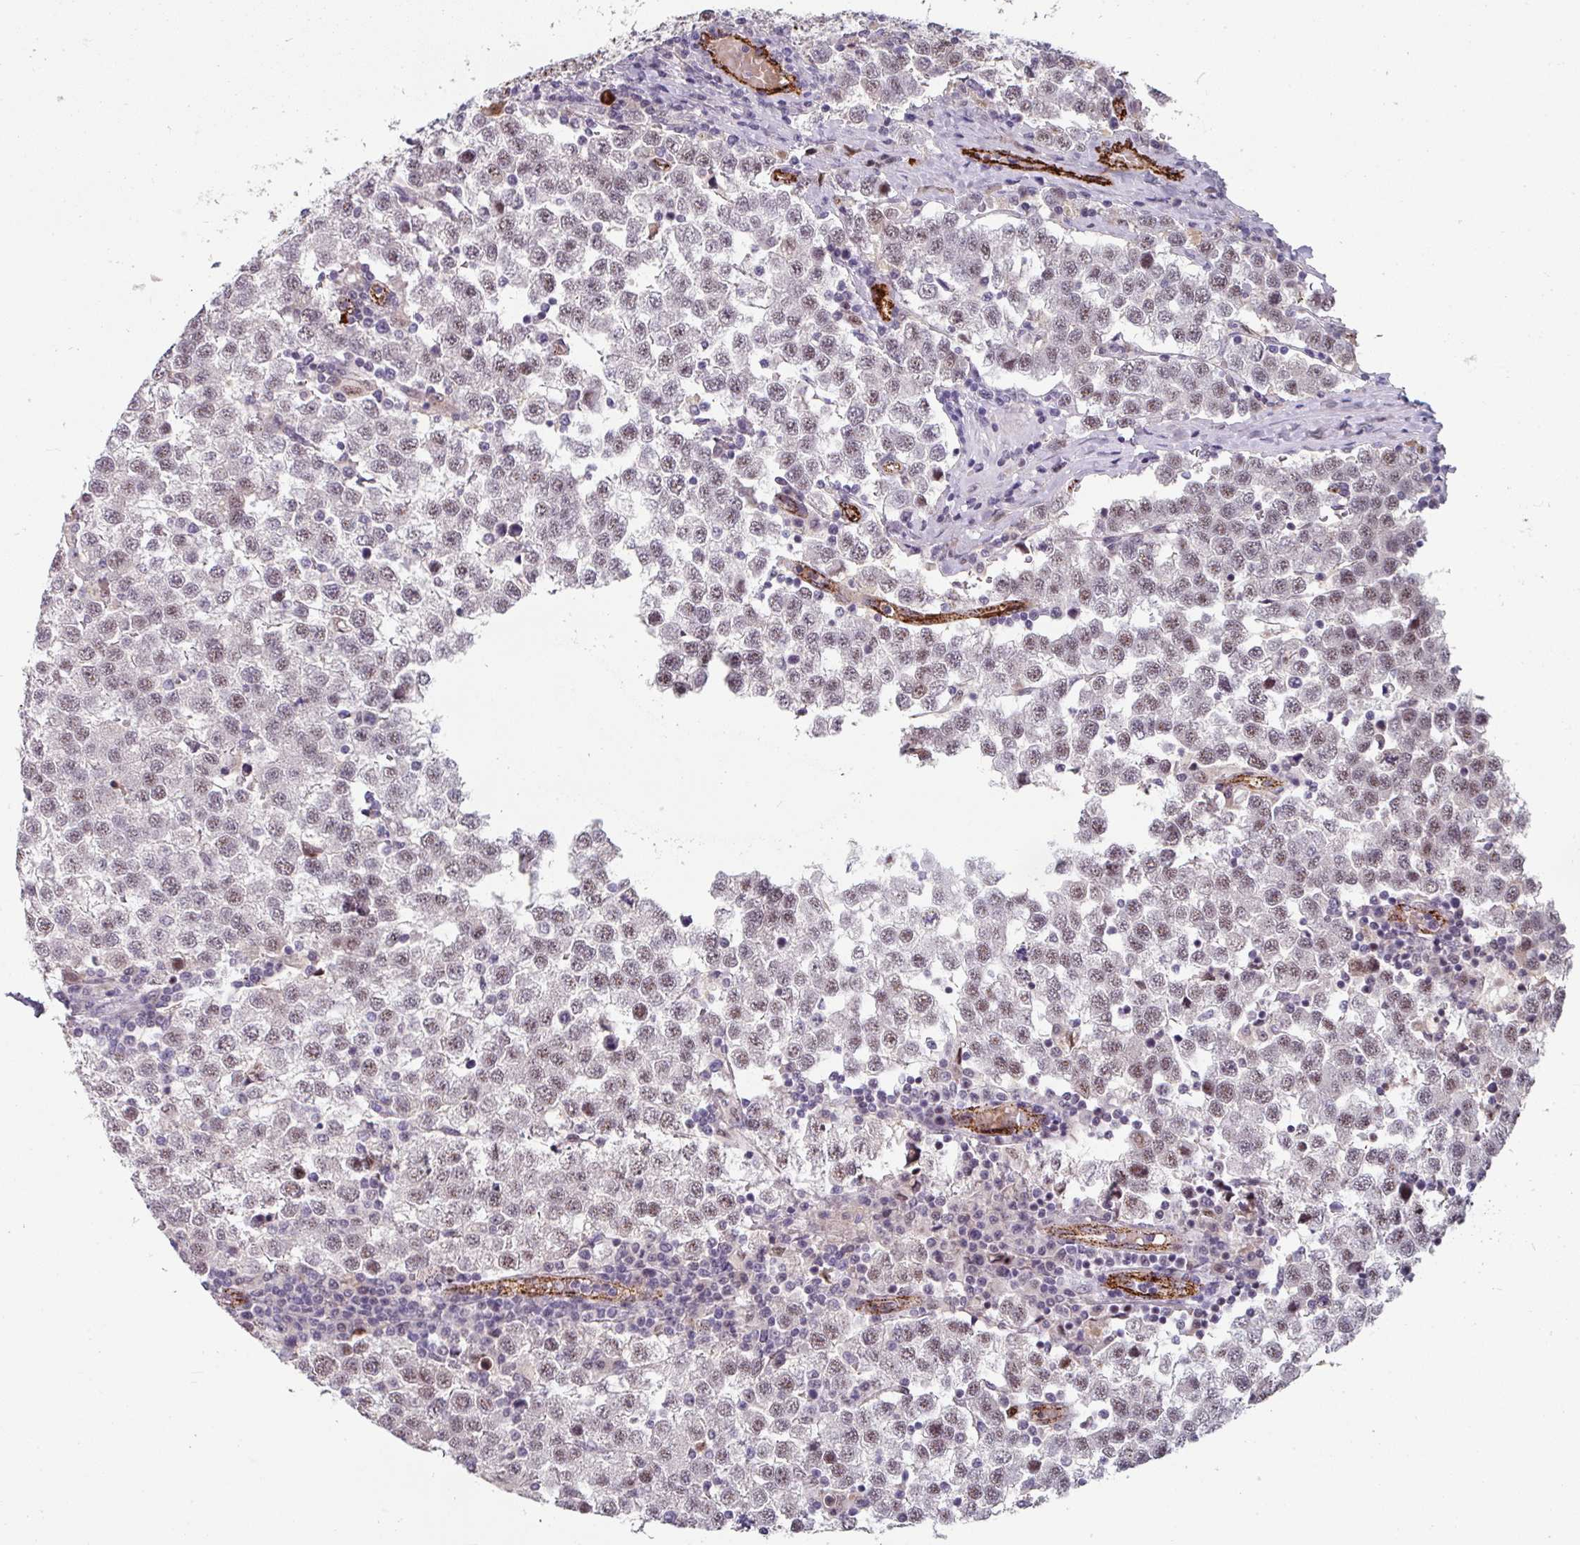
{"staining": {"intensity": "moderate", "quantity": "25%-75%", "location": "nuclear"}, "tissue": "testis cancer", "cell_type": "Tumor cells", "image_type": "cancer", "snomed": [{"axis": "morphology", "description": "Seminoma, NOS"}, {"axis": "topography", "description": "Testis"}], "caption": "Testis cancer (seminoma) was stained to show a protein in brown. There is medium levels of moderate nuclear positivity in approximately 25%-75% of tumor cells. Using DAB (3,3'-diaminobenzidine) (brown) and hematoxylin (blue) stains, captured at high magnification using brightfield microscopy.", "gene": "SIDT2", "patient": {"sex": "male", "age": 34}}